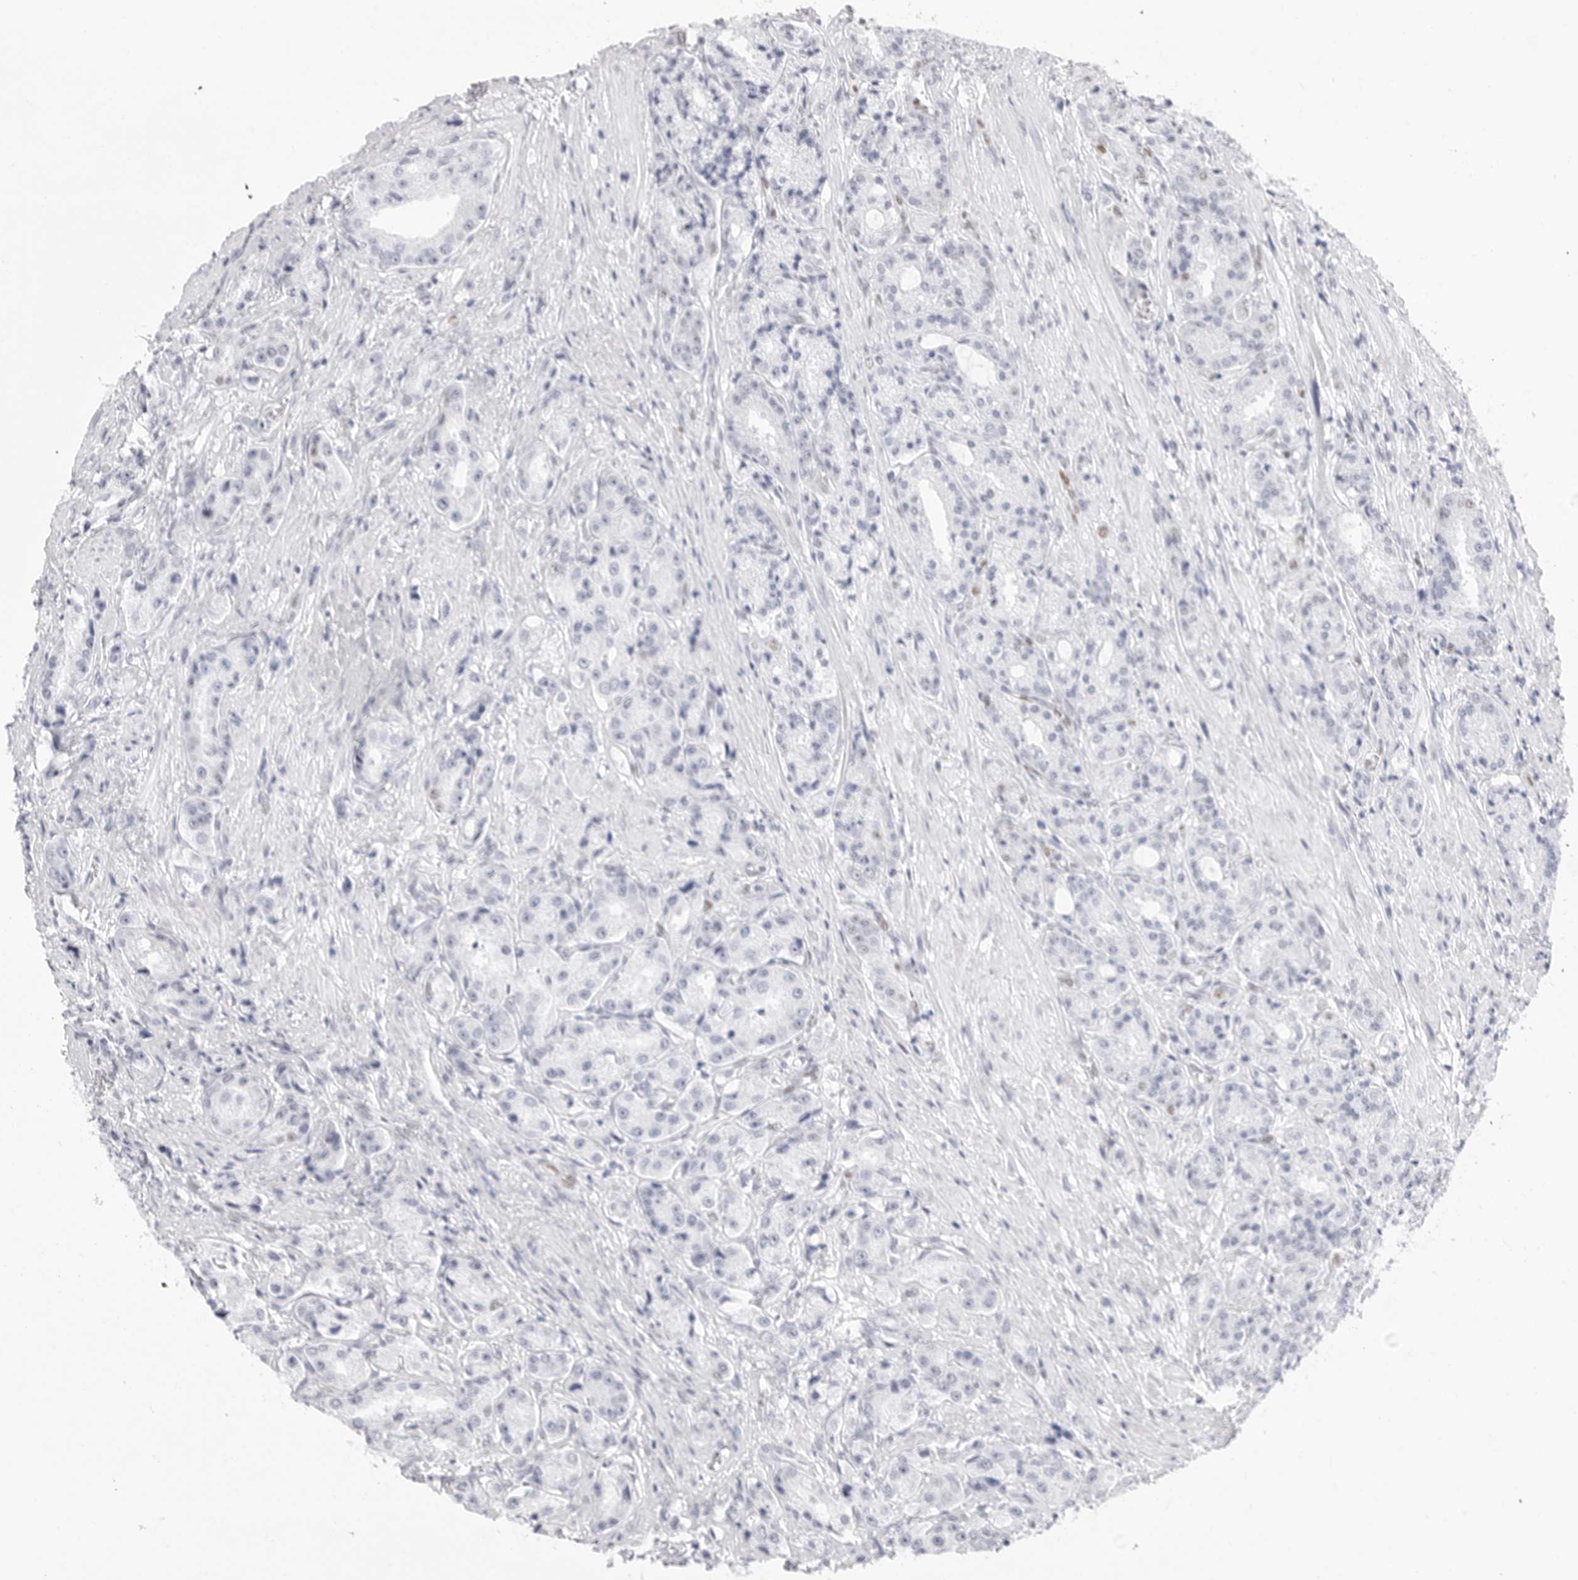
{"staining": {"intensity": "negative", "quantity": "none", "location": "none"}, "tissue": "prostate cancer", "cell_type": "Tumor cells", "image_type": "cancer", "snomed": [{"axis": "morphology", "description": "Adenocarcinoma, High grade"}, {"axis": "topography", "description": "Prostate"}], "caption": "Human prostate cancer stained for a protein using IHC reveals no staining in tumor cells.", "gene": "NASP", "patient": {"sex": "male", "age": 60}}